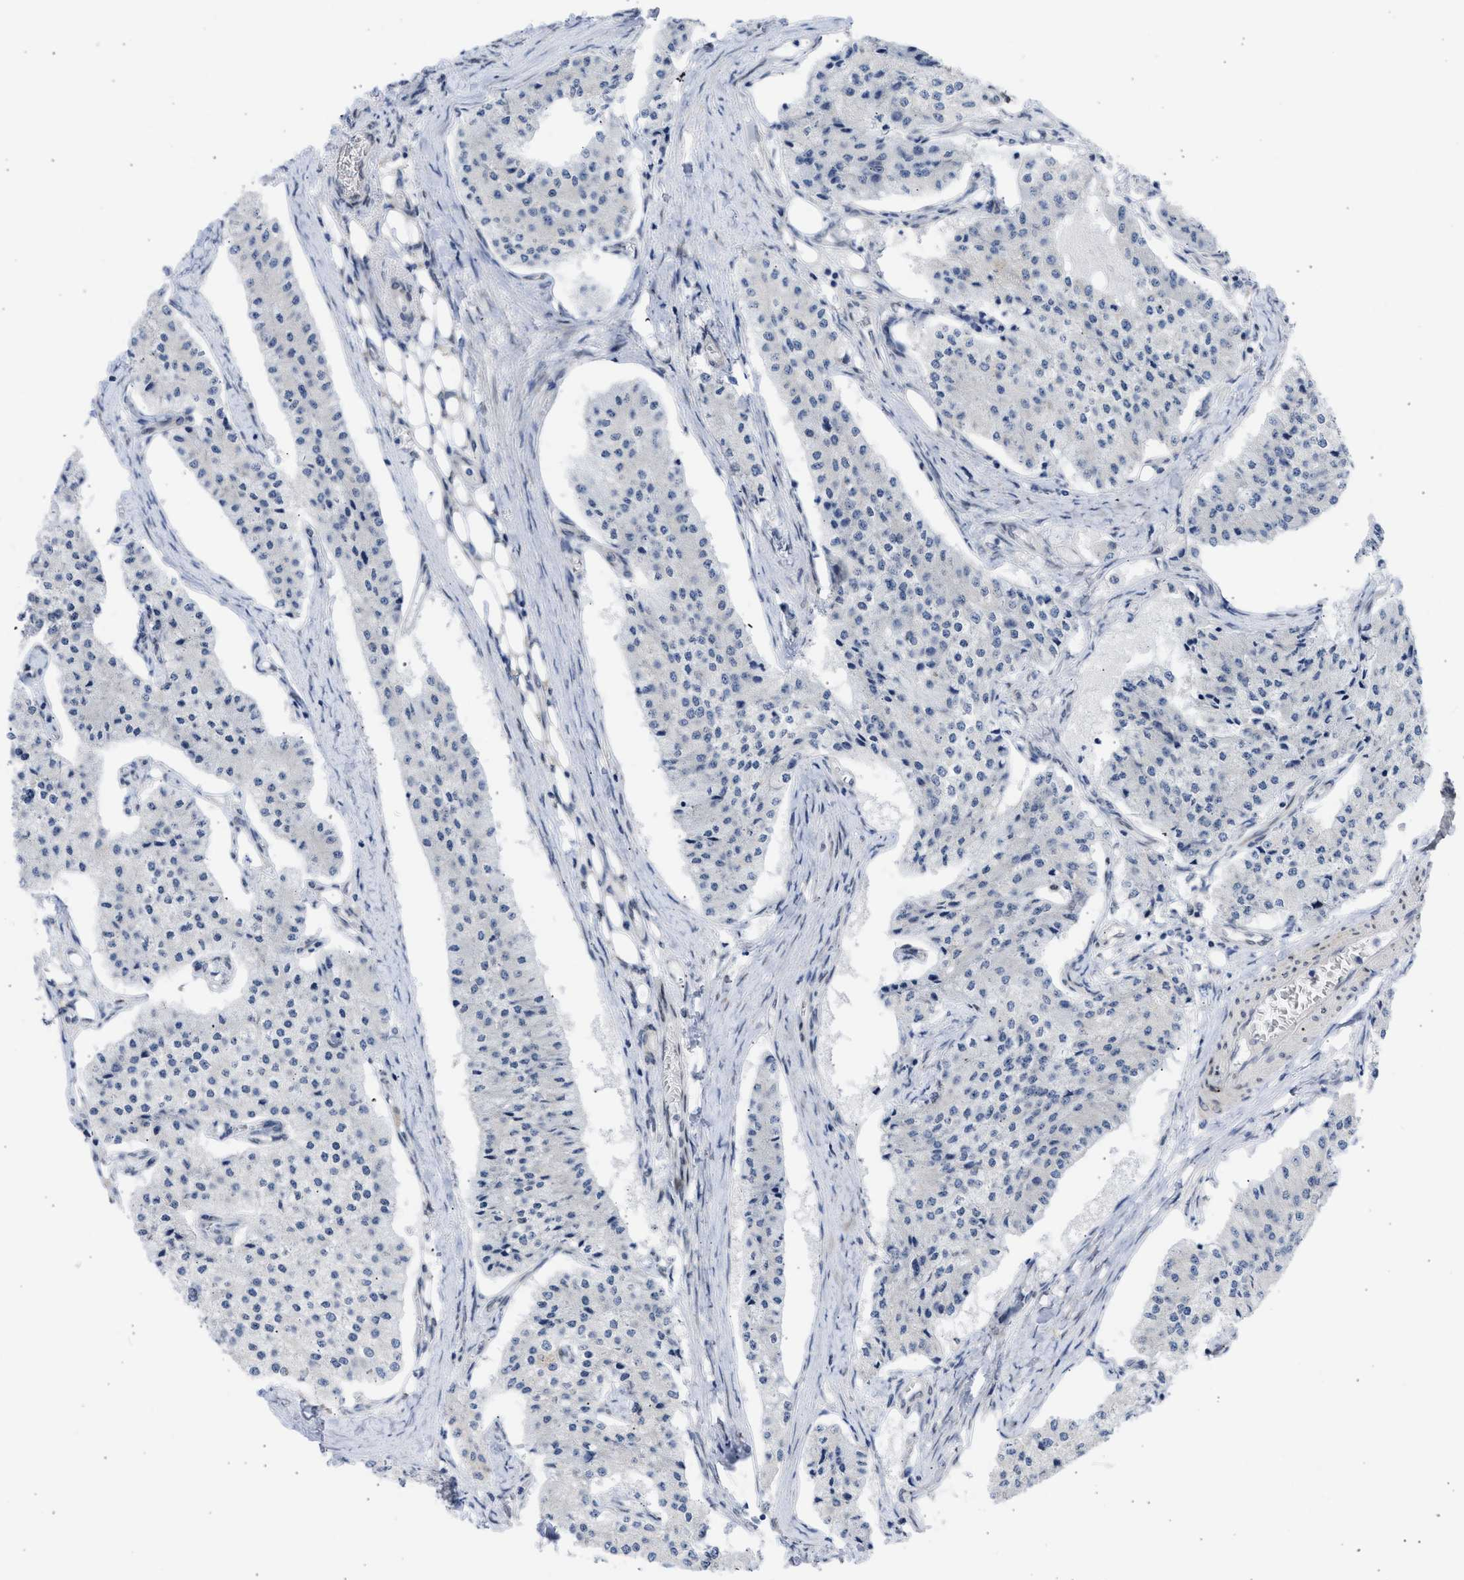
{"staining": {"intensity": "negative", "quantity": "none", "location": "none"}, "tissue": "carcinoid", "cell_type": "Tumor cells", "image_type": "cancer", "snomed": [{"axis": "morphology", "description": "Carcinoid, malignant, NOS"}, {"axis": "topography", "description": "Colon"}], "caption": "High power microscopy image of an IHC photomicrograph of carcinoid, revealing no significant expression in tumor cells. Nuclei are stained in blue.", "gene": "NUP35", "patient": {"sex": "female", "age": 52}}